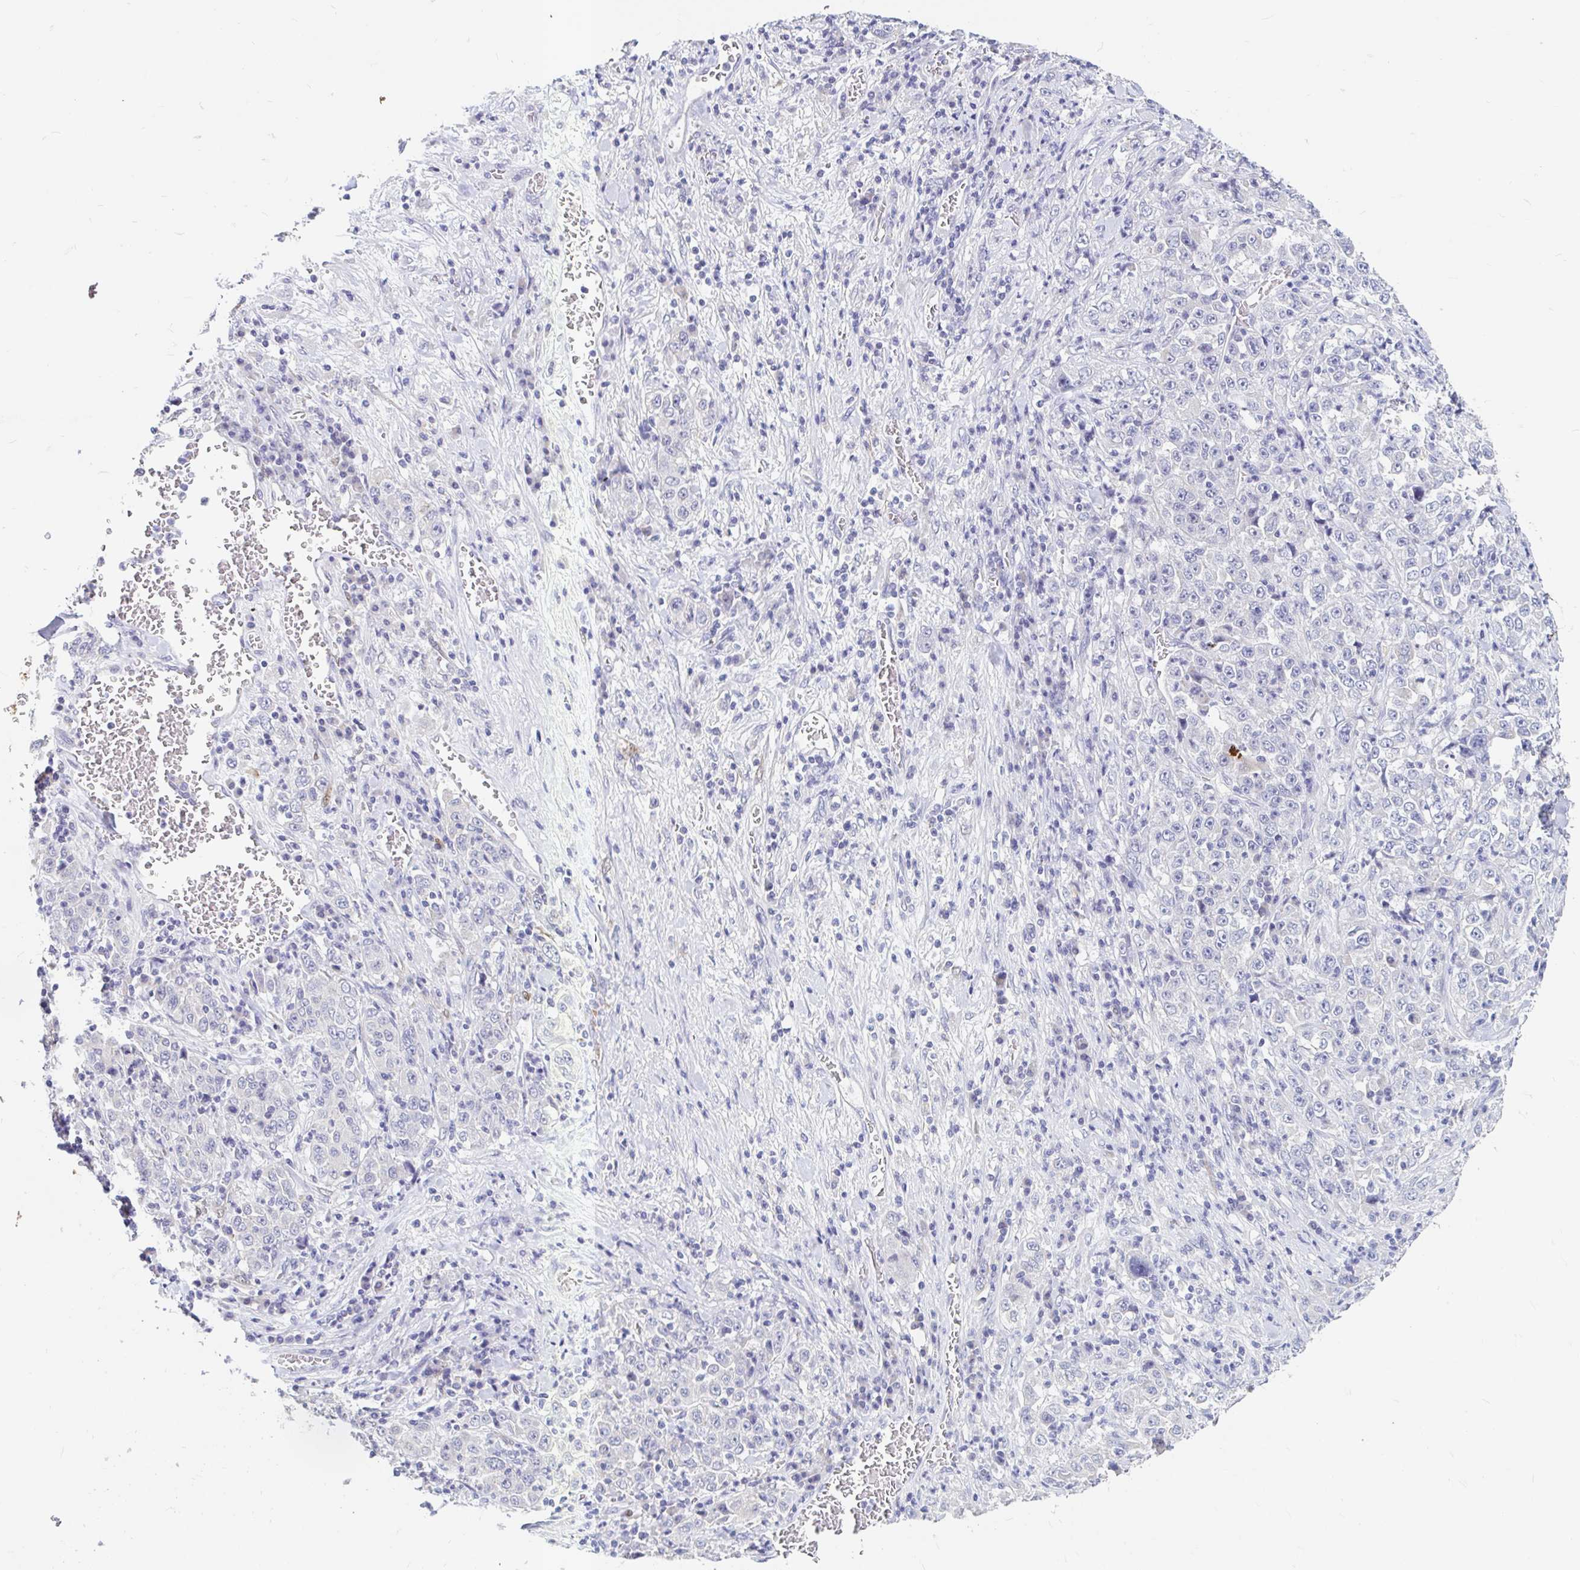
{"staining": {"intensity": "negative", "quantity": "none", "location": "none"}, "tissue": "stomach cancer", "cell_type": "Tumor cells", "image_type": "cancer", "snomed": [{"axis": "morphology", "description": "Normal tissue, NOS"}, {"axis": "morphology", "description": "Adenocarcinoma, NOS"}, {"axis": "topography", "description": "Stomach, upper"}, {"axis": "topography", "description": "Stomach"}], "caption": "Stomach cancer (adenocarcinoma) was stained to show a protein in brown. There is no significant expression in tumor cells.", "gene": "ADH1A", "patient": {"sex": "male", "age": 59}}